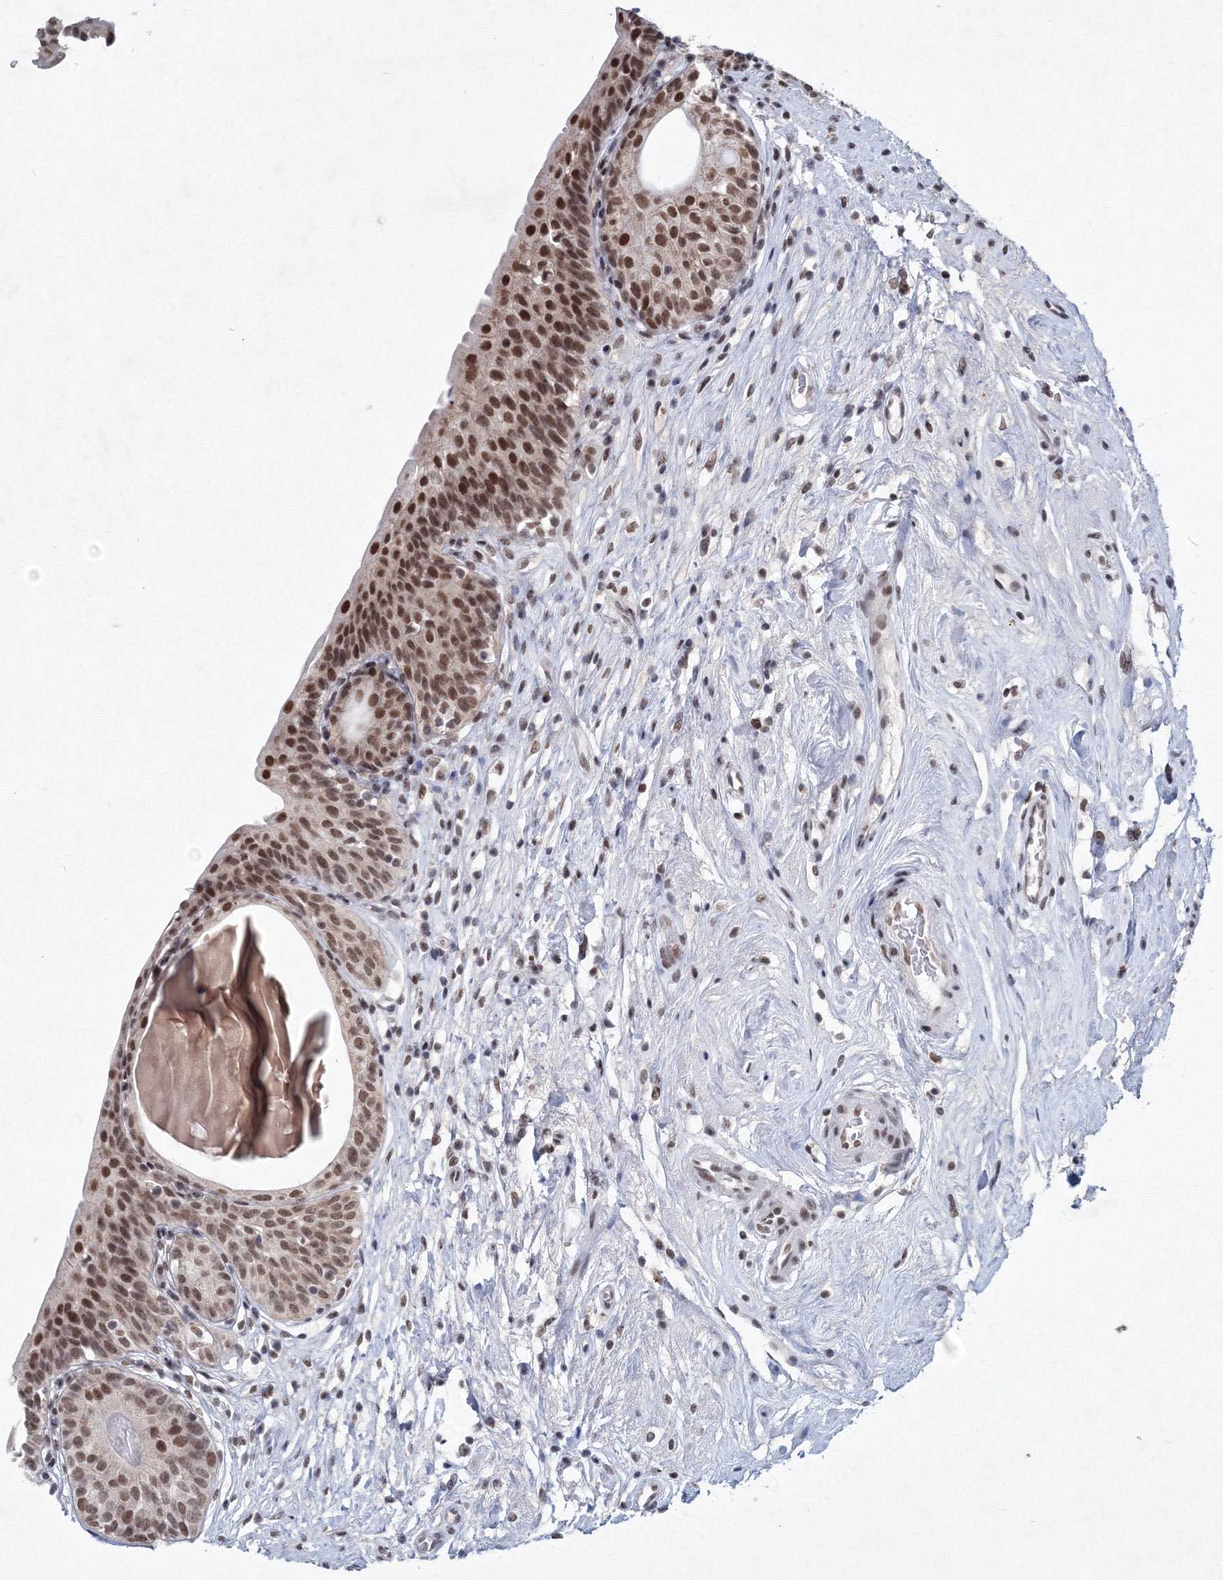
{"staining": {"intensity": "strong", "quantity": ">75%", "location": "nuclear"}, "tissue": "urinary bladder", "cell_type": "Urothelial cells", "image_type": "normal", "snomed": [{"axis": "morphology", "description": "Normal tissue, NOS"}, {"axis": "topography", "description": "Urinary bladder"}], "caption": "An image showing strong nuclear positivity in about >75% of urothelial cells in benign urinary bladder, as visualized by brown immunohistochemical staining.", "gene": "SF3B6", "patient": {"sex": "male", "age": 83}}